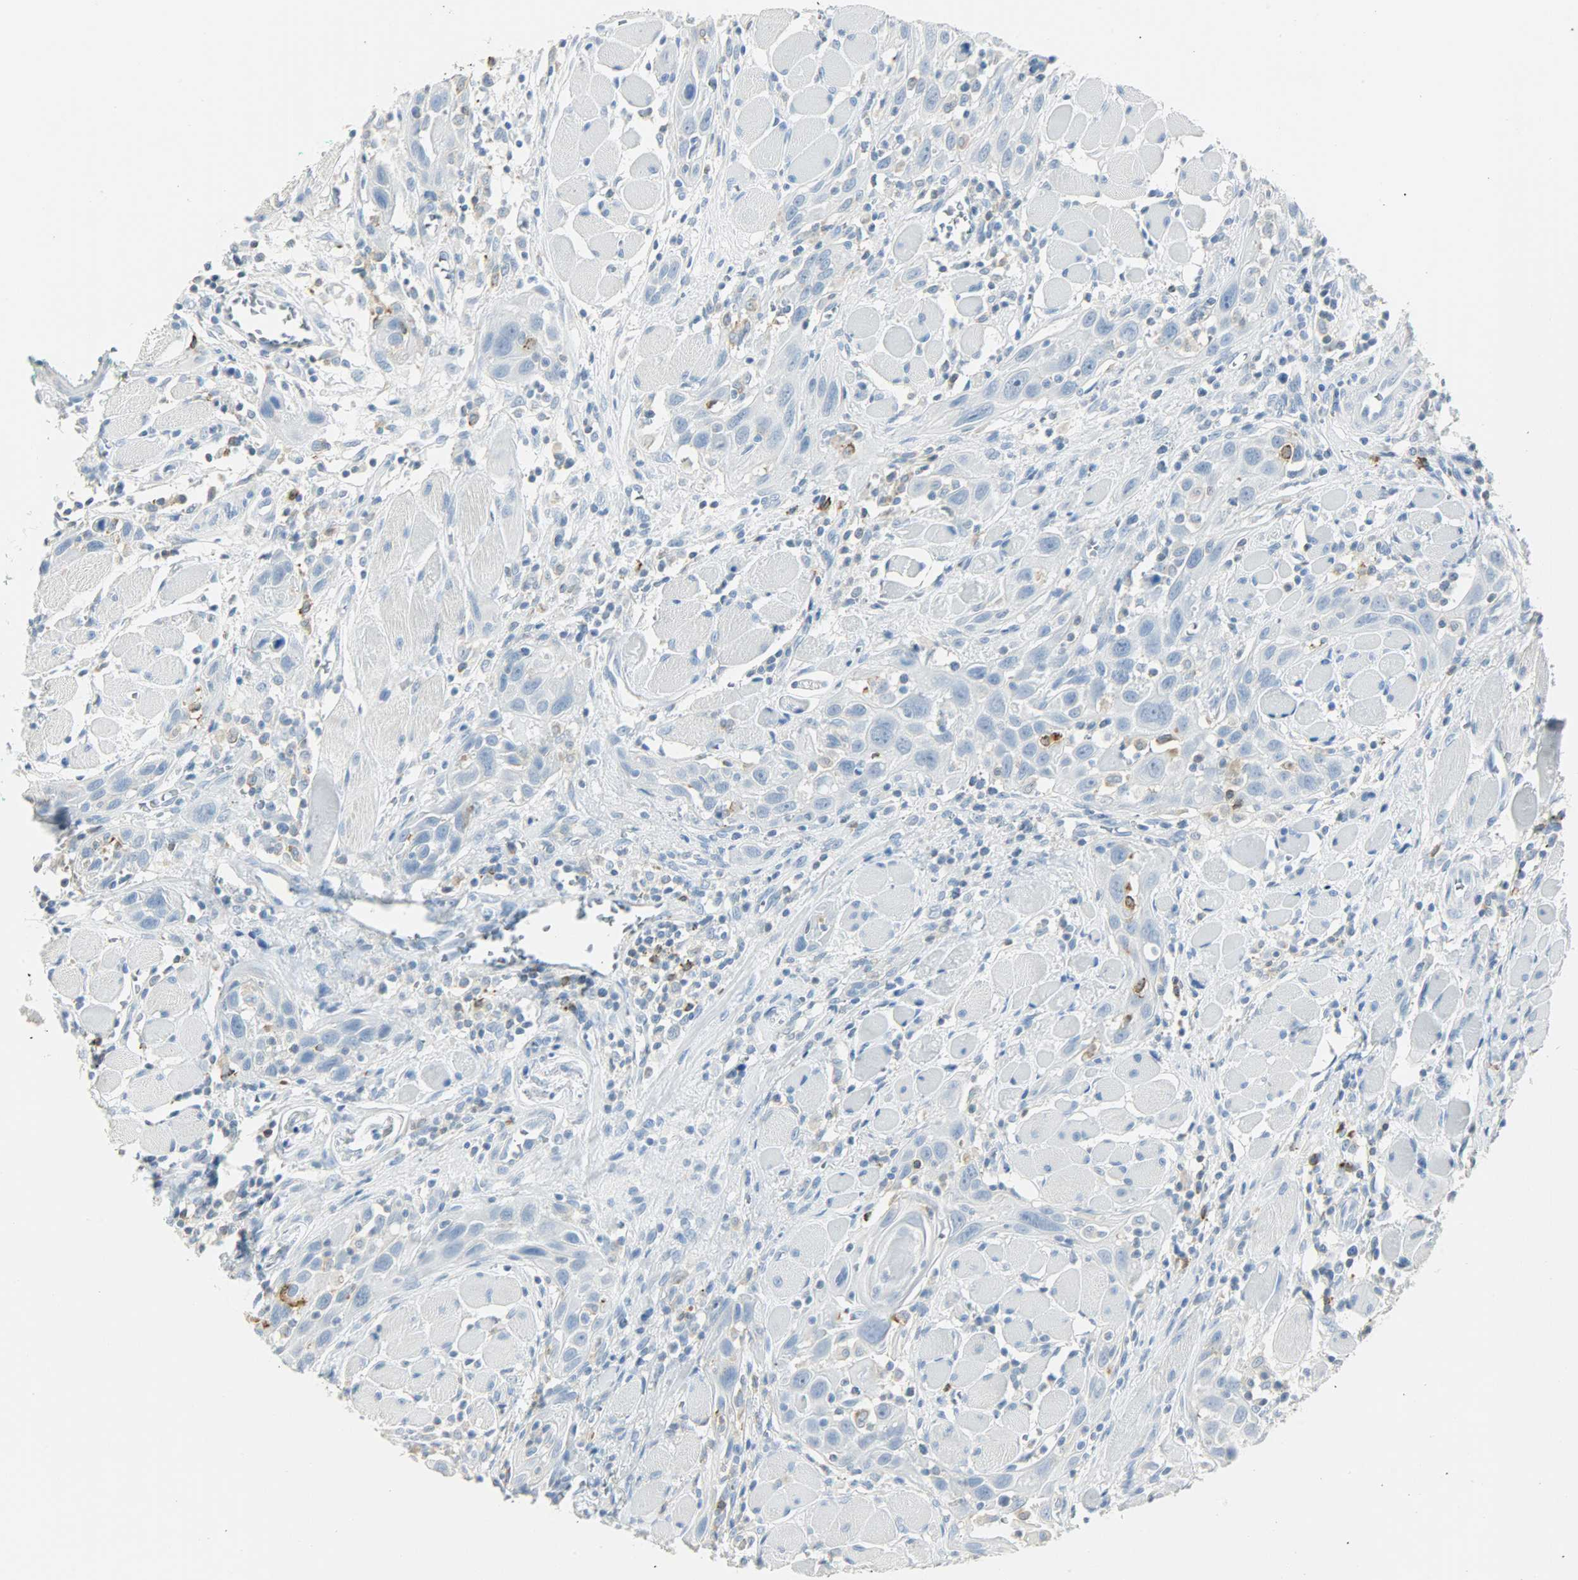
{"staining": {"intensity": "negative", "quantity": "none", "location": "none"}, "tissue": "head and neck cancer", "cell_type": "Tumor cells", "image_type": "cancer", "snomed": [{"axis": "morphology", "description": "Squamous cell carcinoma, NOS"}, {"axis": "topography", "description": "Oral tissue"}, {"axis": "topography", "description": "Head-Neck"}], "caption": "The histopathology image exhibits no staining of tumor cells in head and neck cancer (squamous cell carcinoma).", "gene": "PTPN6", "patient": {"sex": "female", "age": 50}}